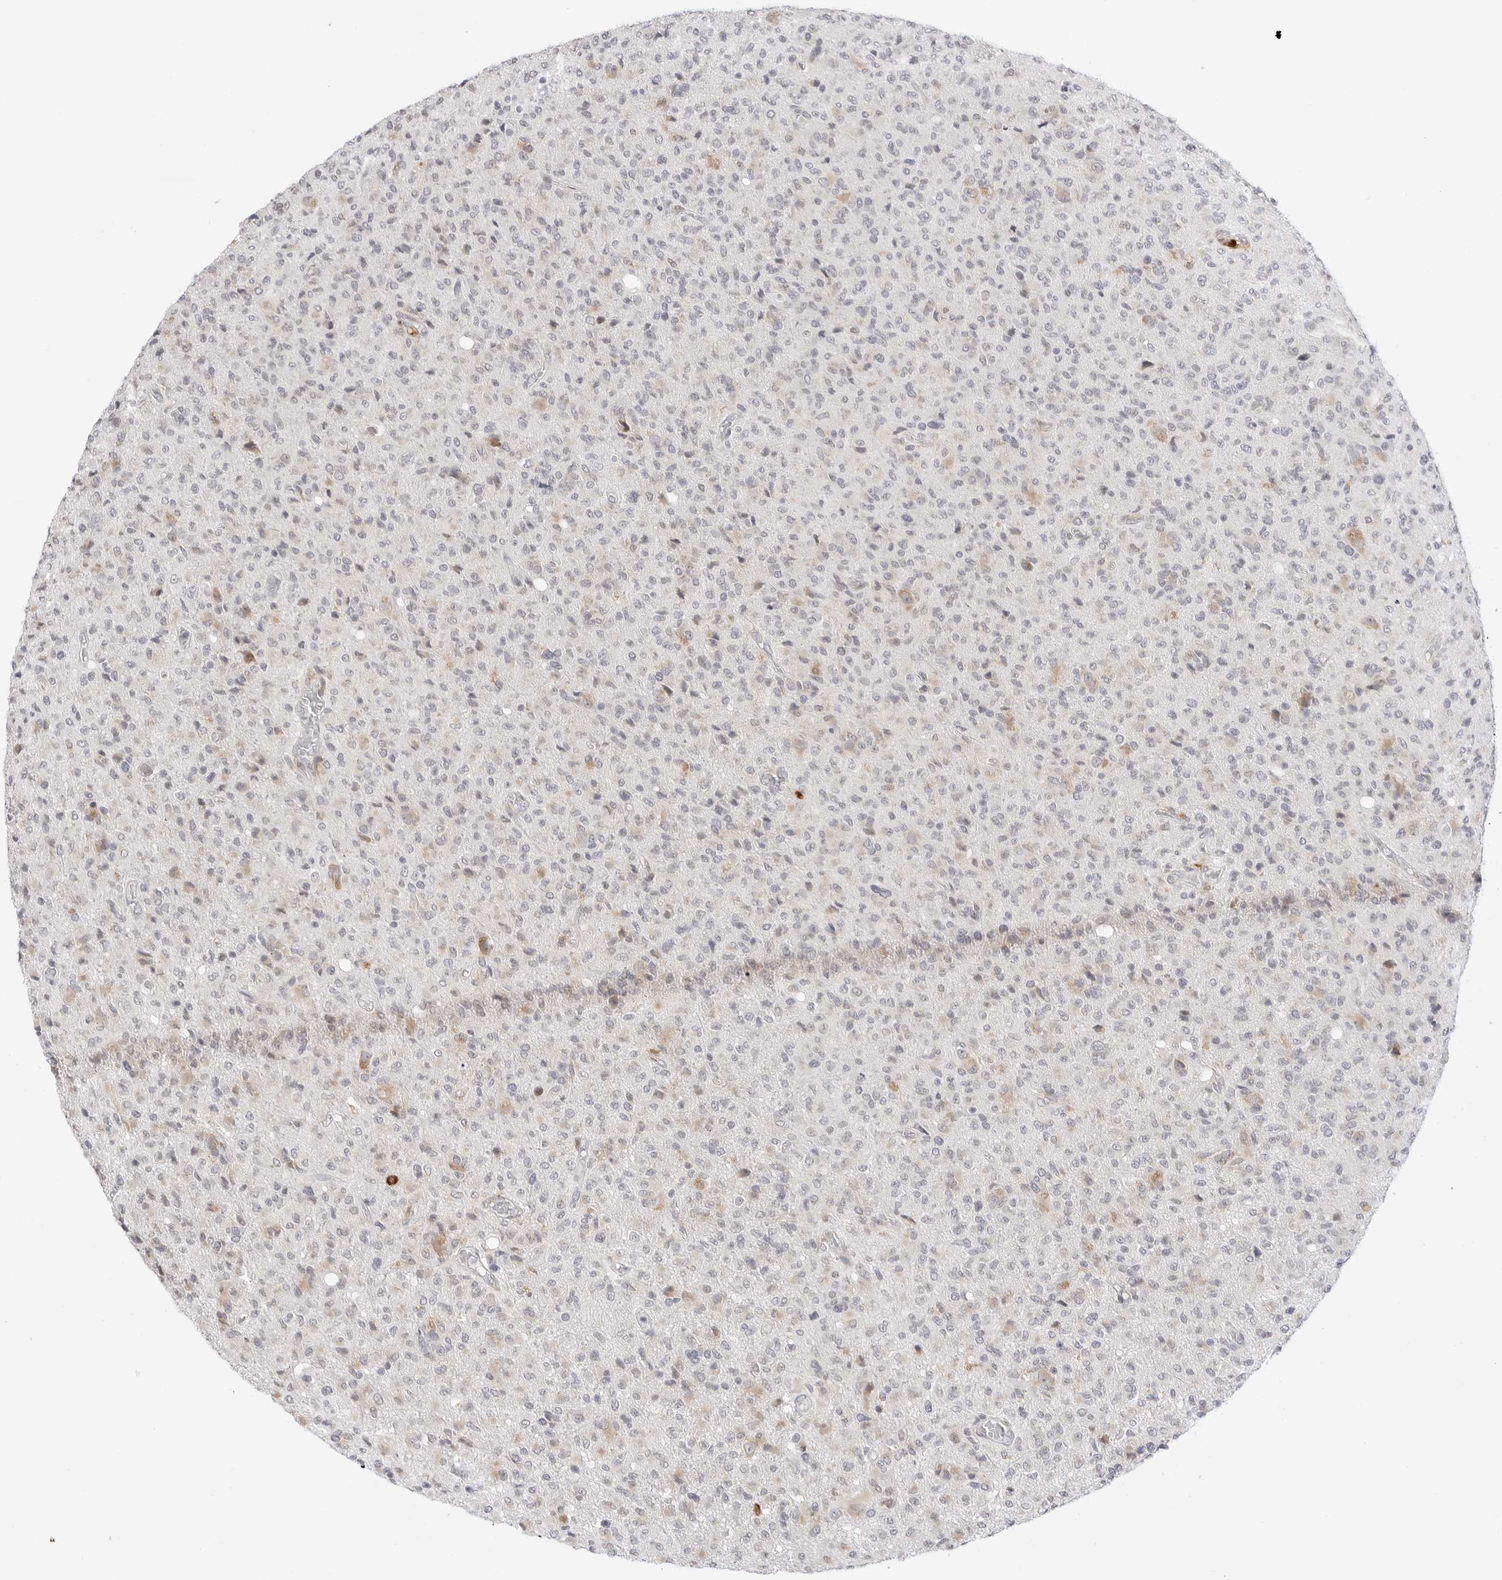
{"staining": {"intensity": "weak", "quantity": "<25%", "location": "cytoplasmic/membranous"}, "tissue": "glioma", "cell_type": "Tumor cells", "image_type": "cancer", "snomed": [{"axis": "morphology", "description": "Glioma, malignant, High grade"}, {"axis": "topography", "description": "Brain"}], "caption": "An IHC micrograph of malignant glioma (high-grade) is shown. There is no staining in tumor cells of malignant glioma (high-grade).", "gene": "RPN1", "patient": {"sex": "female", "age": 57}}